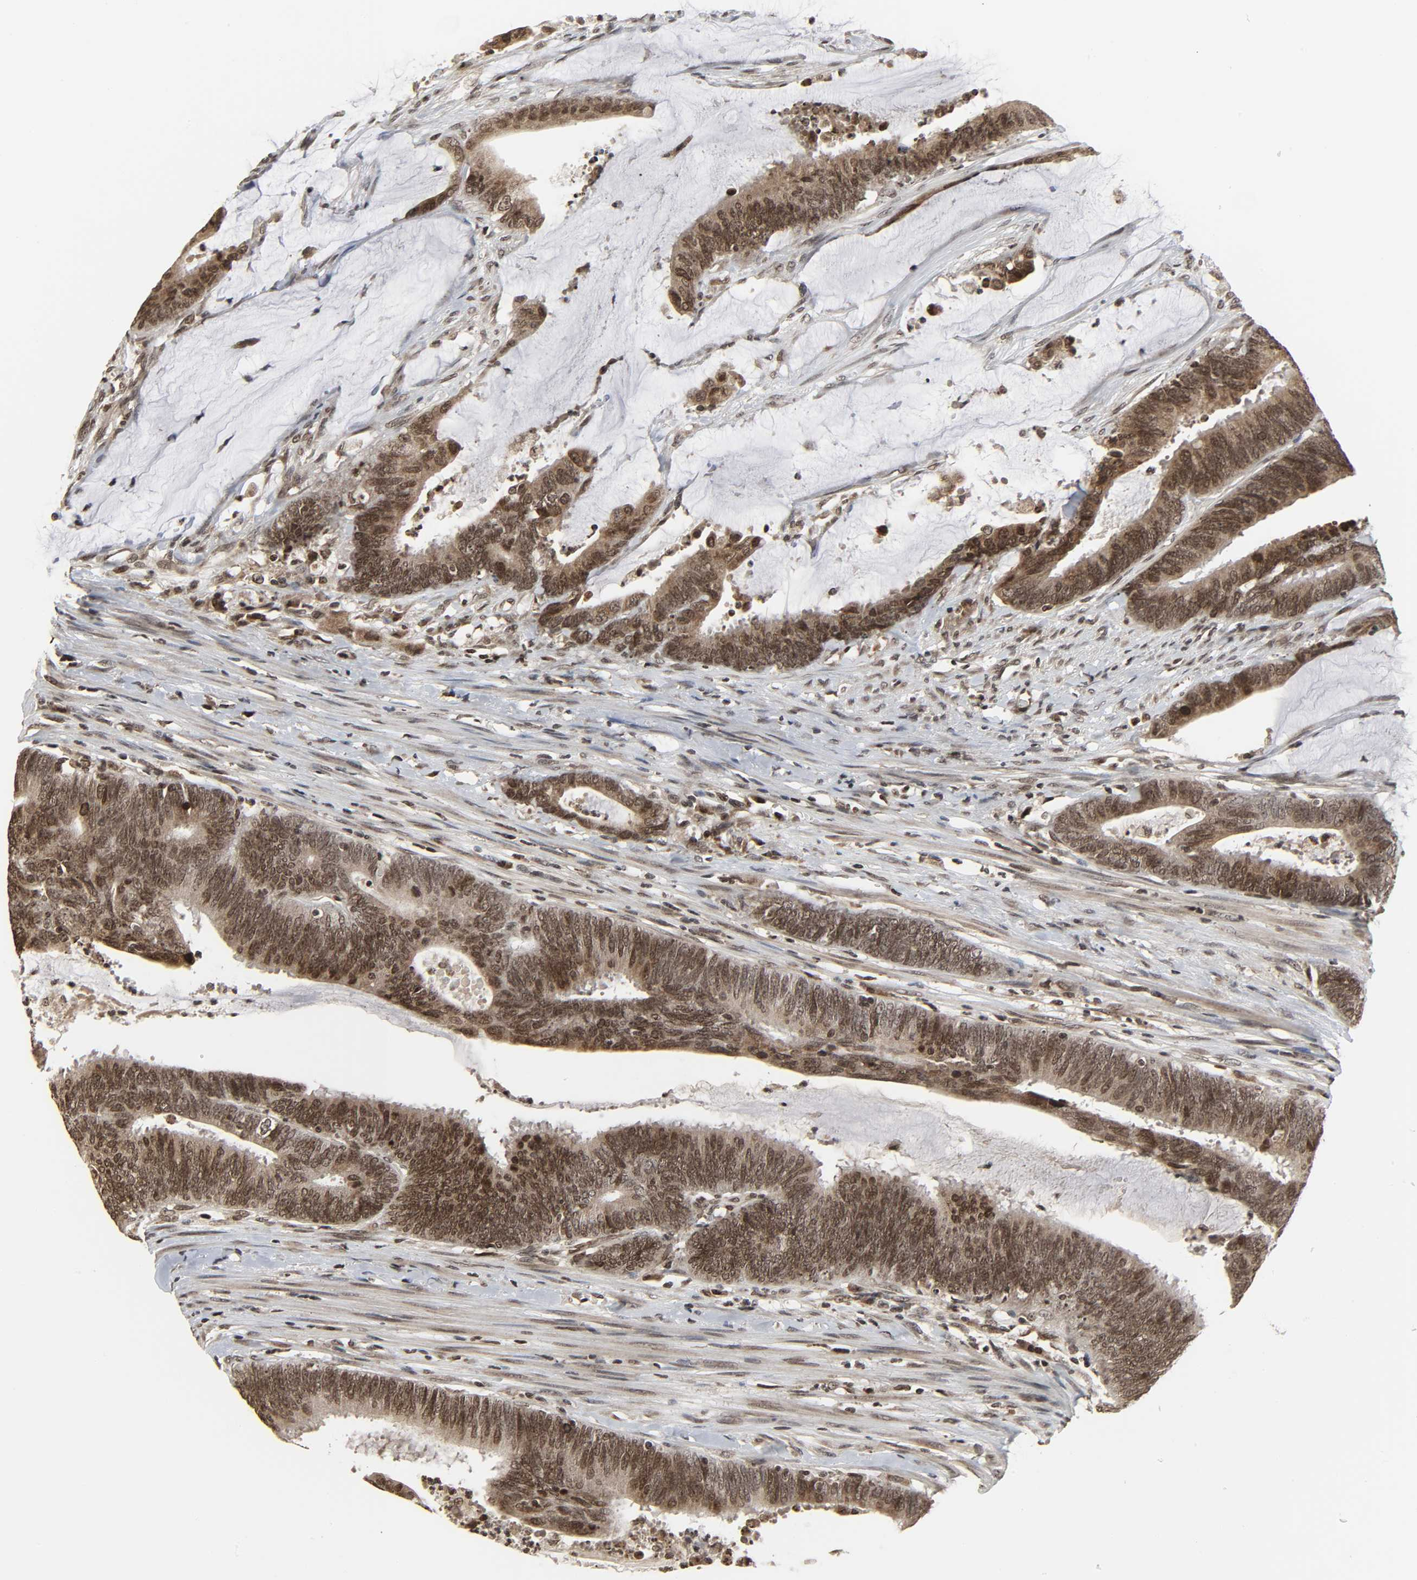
{"staining": {"intensity": "moderate", "quantity": ">75%", "location": "nuclear"}, "tissue": "colorectal cancer", "cell_type": "Tumor cells", "image_type": "cancer", "snomed": [{"axis": "morphology", "description": "Adenocarcinoma, NOS"}, {"axis": "topography", "description": "Rectum"}], "caption": "Colorectal cancer (adenocarcinoma) stained for a protein demonstrates moderate nuclear positivity in tumor cells. (Brightfield microscopy of DAB IHC at high magnification).", "gene": "XRCC1", "patient": {"sex": "female", "age": 66}}